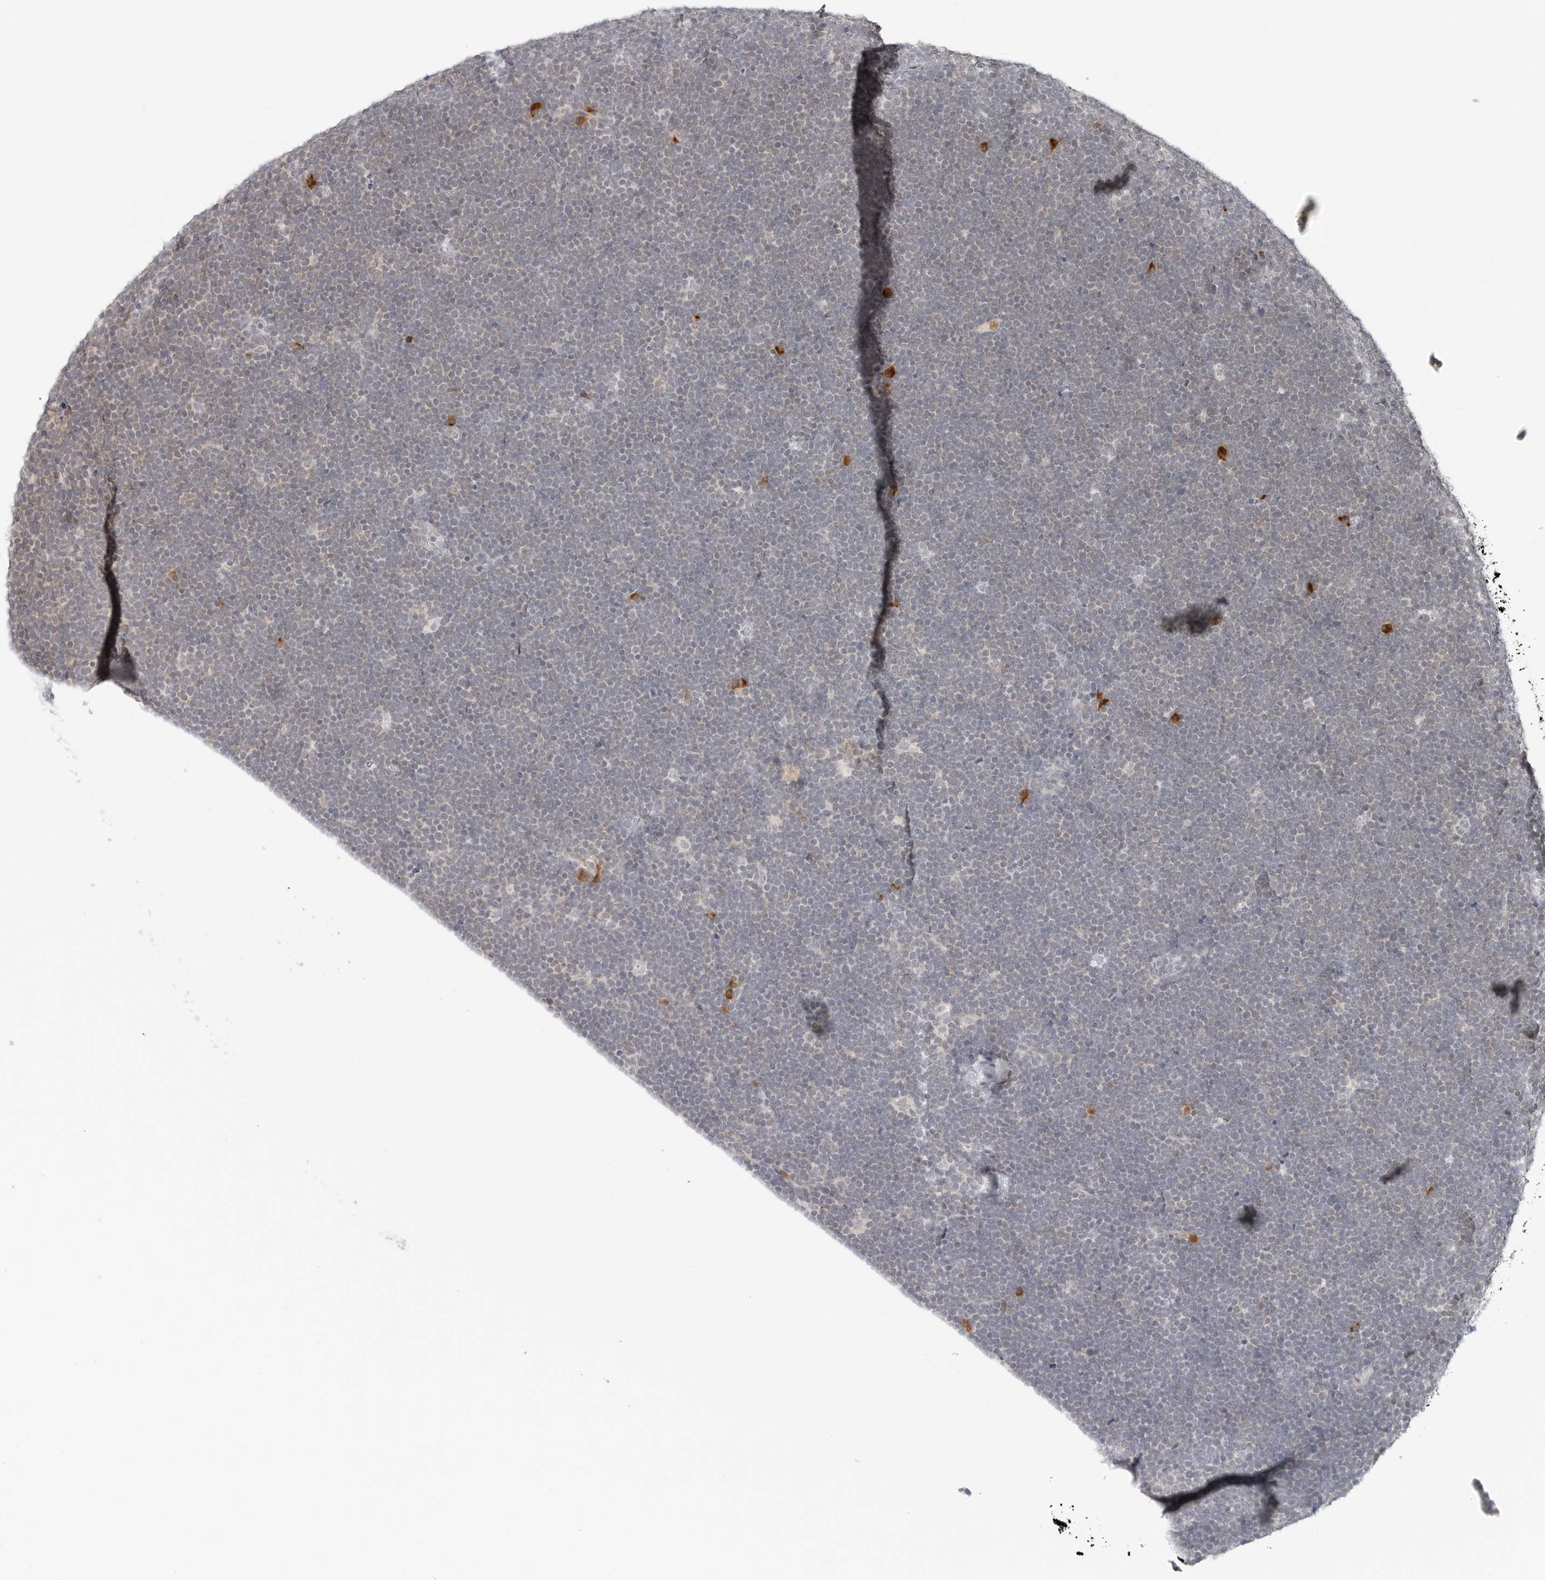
{"staining": {"intensity": "negative", "quantity": "none", "location": "none"}, "tissue": "lymphoma", "cell_type": "Tumor cells", "image_type": "cancer", "snomed": [{"axis": "morphology", "description": "Malignant lymphoma, non-Hodgkin's type, High grade"}, {"axis": "topography", "description": "Lymph node"}], "caption": "High magnification brightfield microscopy of lymphoma stained with DAB (3,3'-diaminobenzidine) (brown) and counterstained with hematoxylin (blue): tumor cells show no significant positivity.", "gene": "PARP10", "patient": {"sex": "male", "age": 13}}